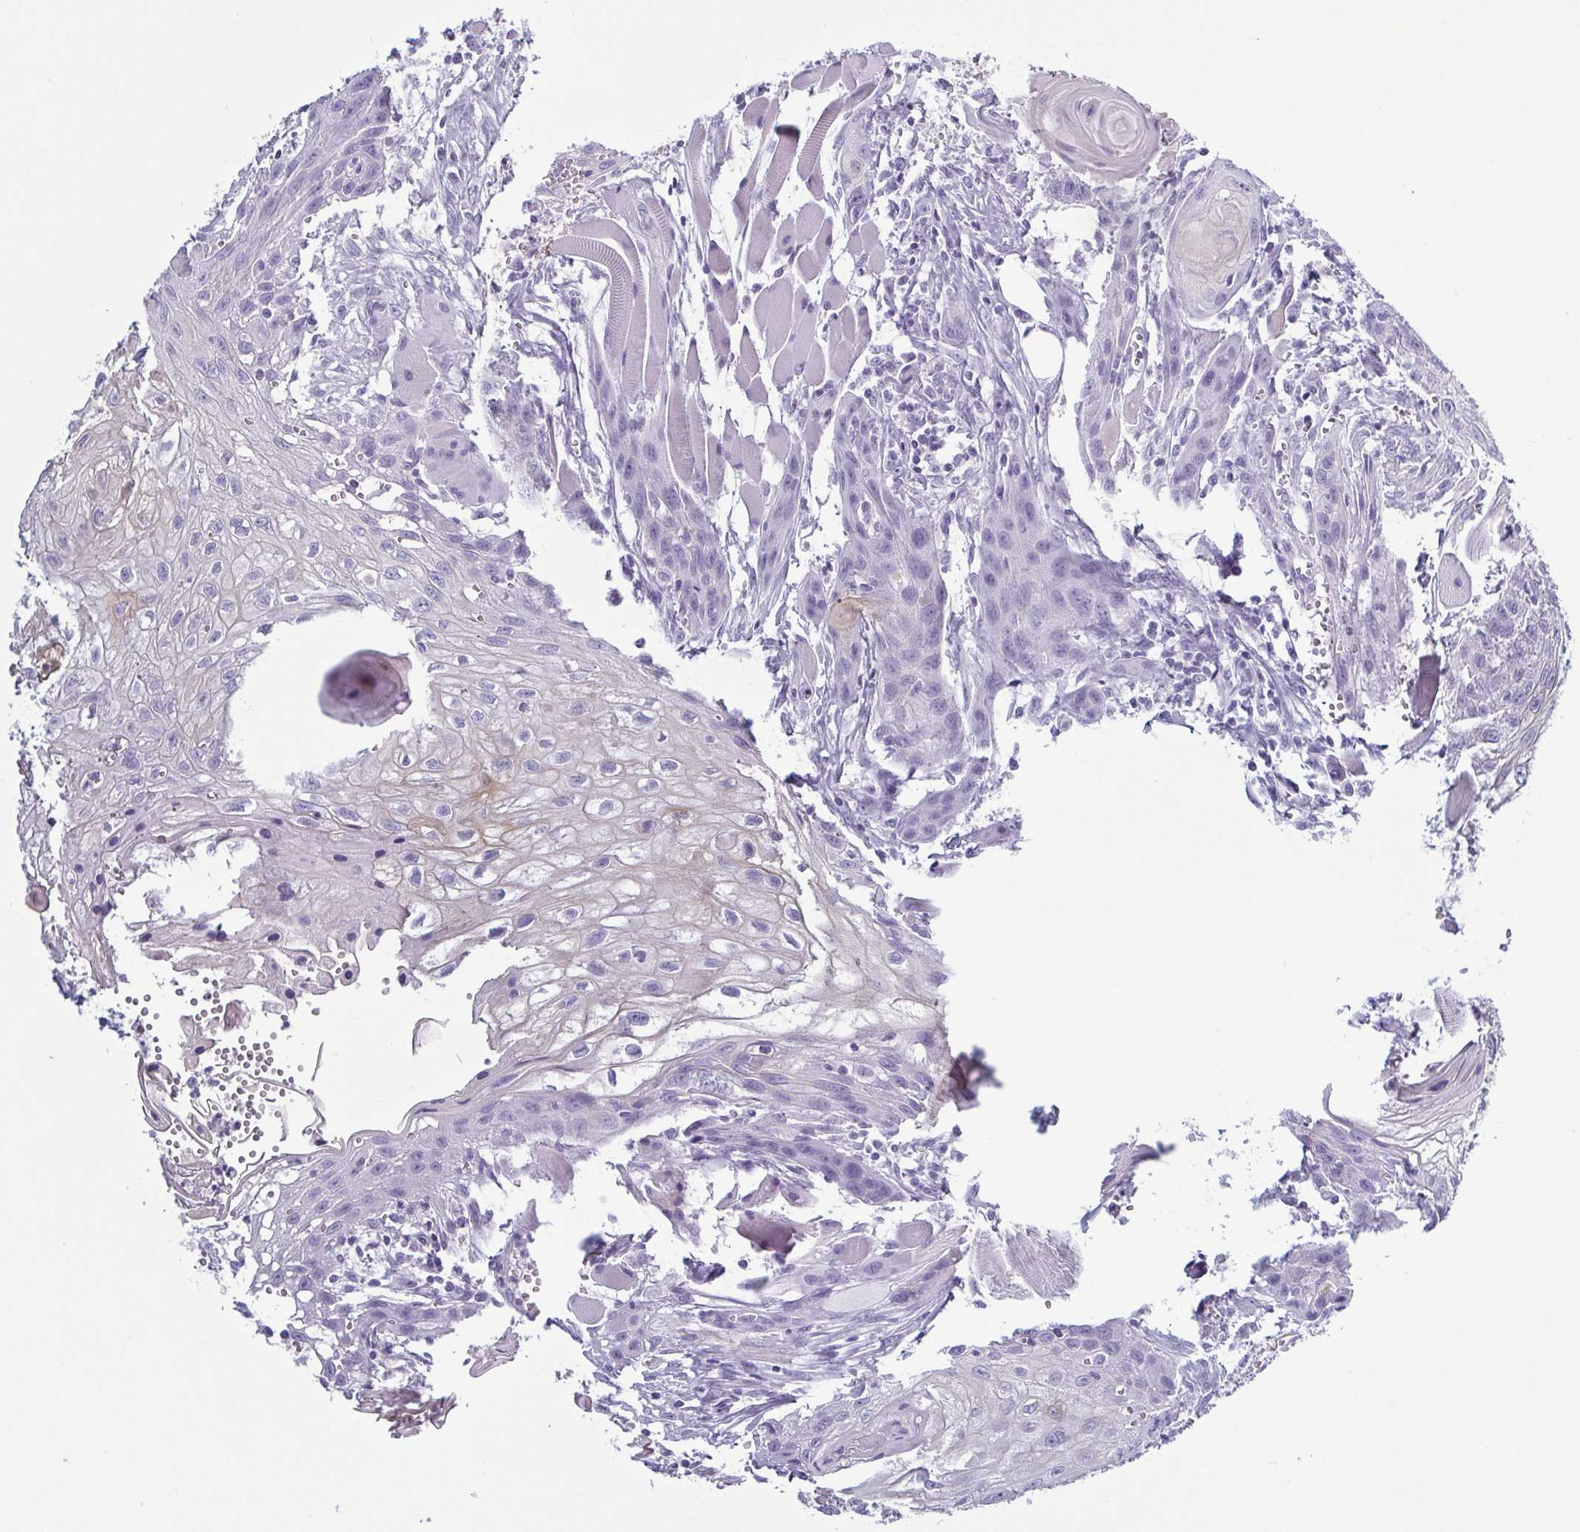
{"staining": {"intensity": "weak", "quantity": "<25%", "location": "cytoplasmic/membranous"}, "tissue": "head and neck cancer", "cell_type": "Tumor cells", "image_type": "cancer", "snomed": [{"axis": "morphology", "description": "Squamous cell carcinoma, NOS"}, {"axis": "topography", "description": "Oral tissue"}, {"axis": "topography", "description": "Head-Neck"}], "caption": "This is an IHC image of human squamous cell carcinoma (head and neck). There is no staining in tumor cells.", "gene": "KRT10", "patient": {"sex": "male", "age": 58}}